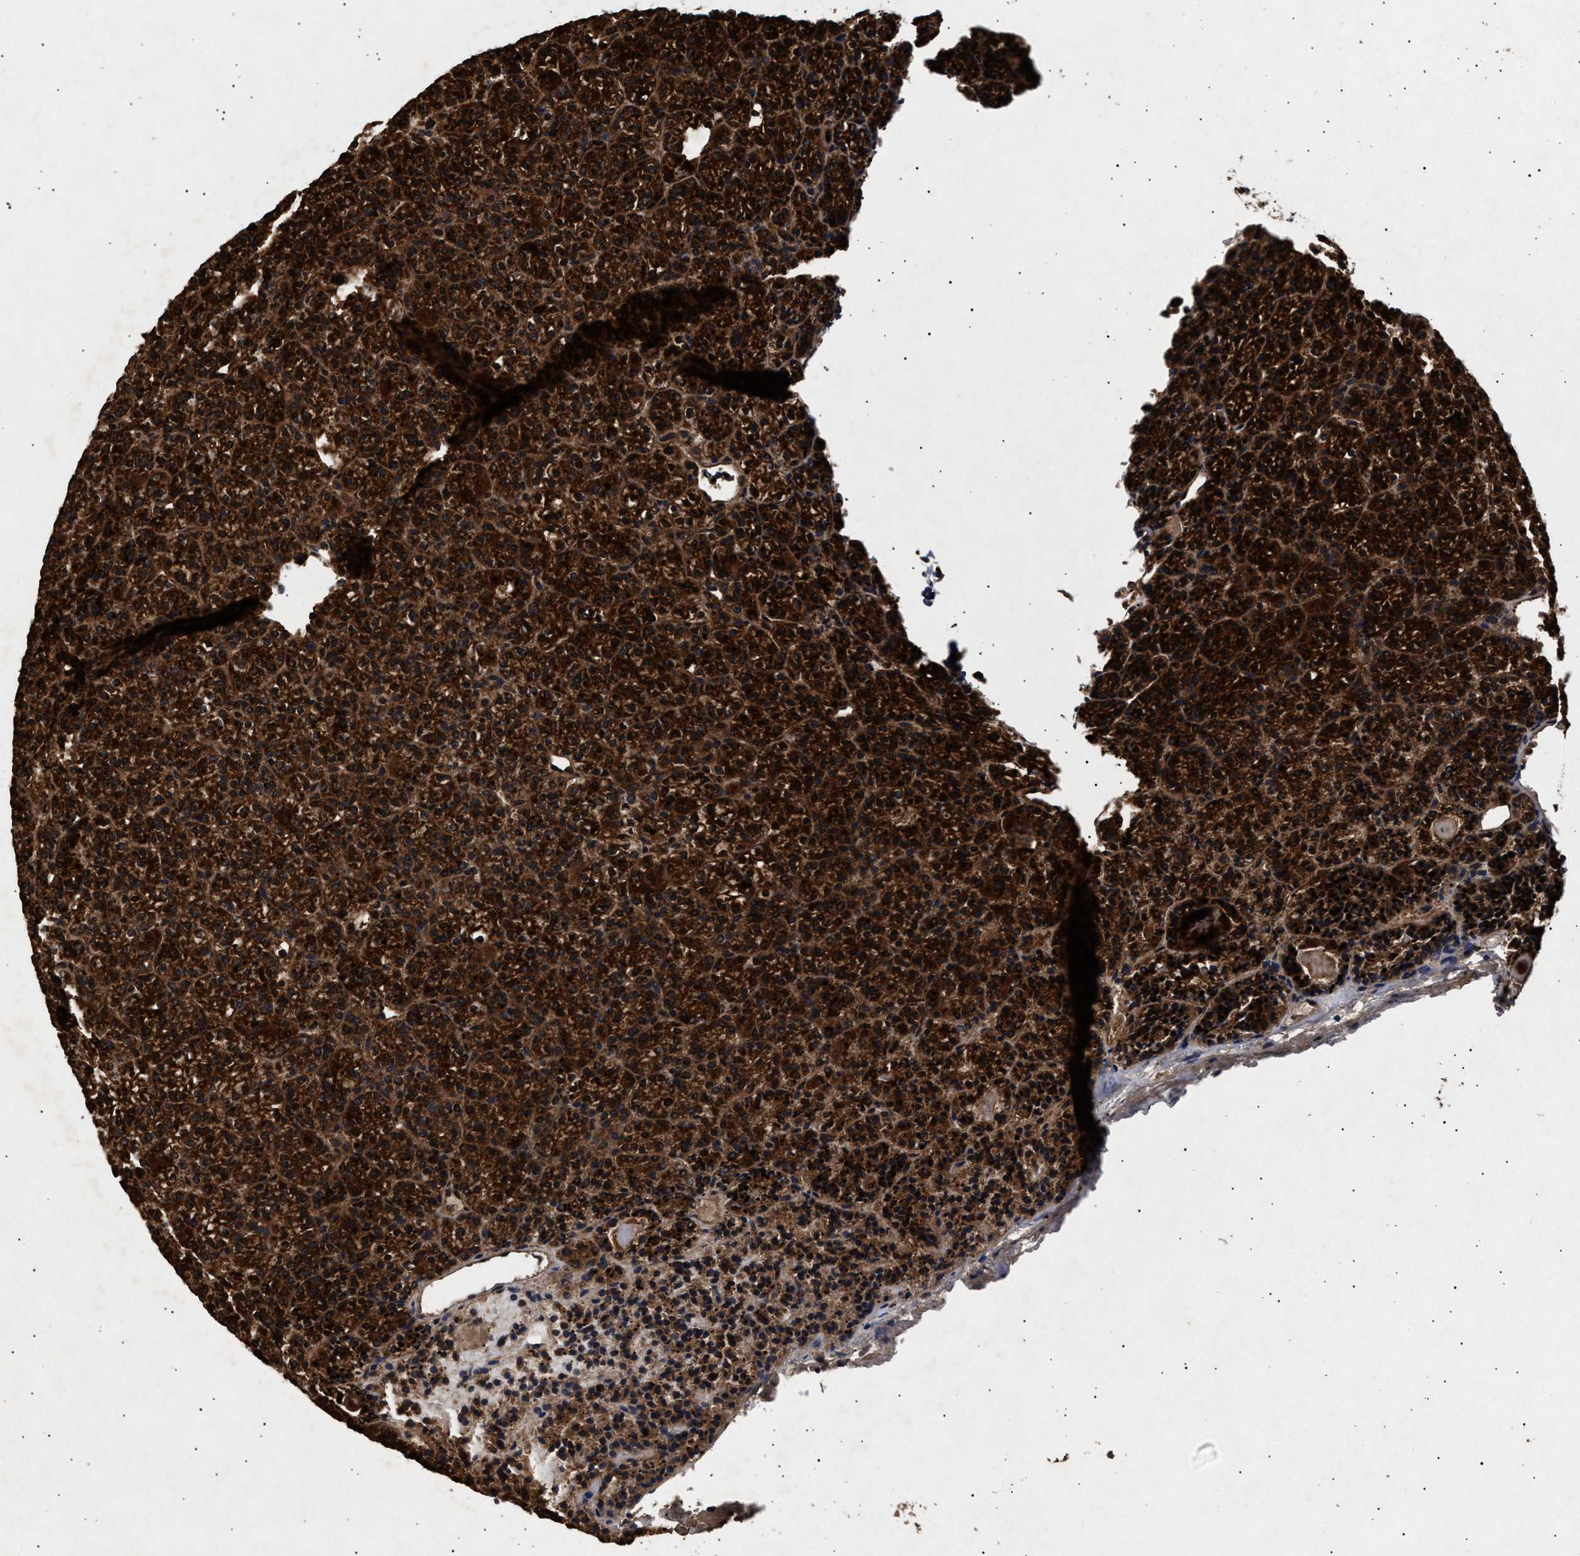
{"staining": {"intensity": "strong", "quantity": ">75%", "location": "cytoplasmic/membranous"}, "tissue": "parathyroid gland", "cell_type": "Glandular cells", "image_type": "normal", "snomed": [{"axis": "morphology", "description": "Normal tissue, NOS"}, {"axis": "morphology", "description": "Adenoma, NOS"}, {"axis": "topography", "description": "Parathyroid gland"}], "caption": "DAB (3,3'-diaminobenzidine) immunohistochemical staining of benign parathyroid gland demonstrates strong cytoplasmic/membranous protein staining in approximately >75% of glandular cells.", "gene": "ITGB5", "patient": {"sex": "female", "age": 64}}